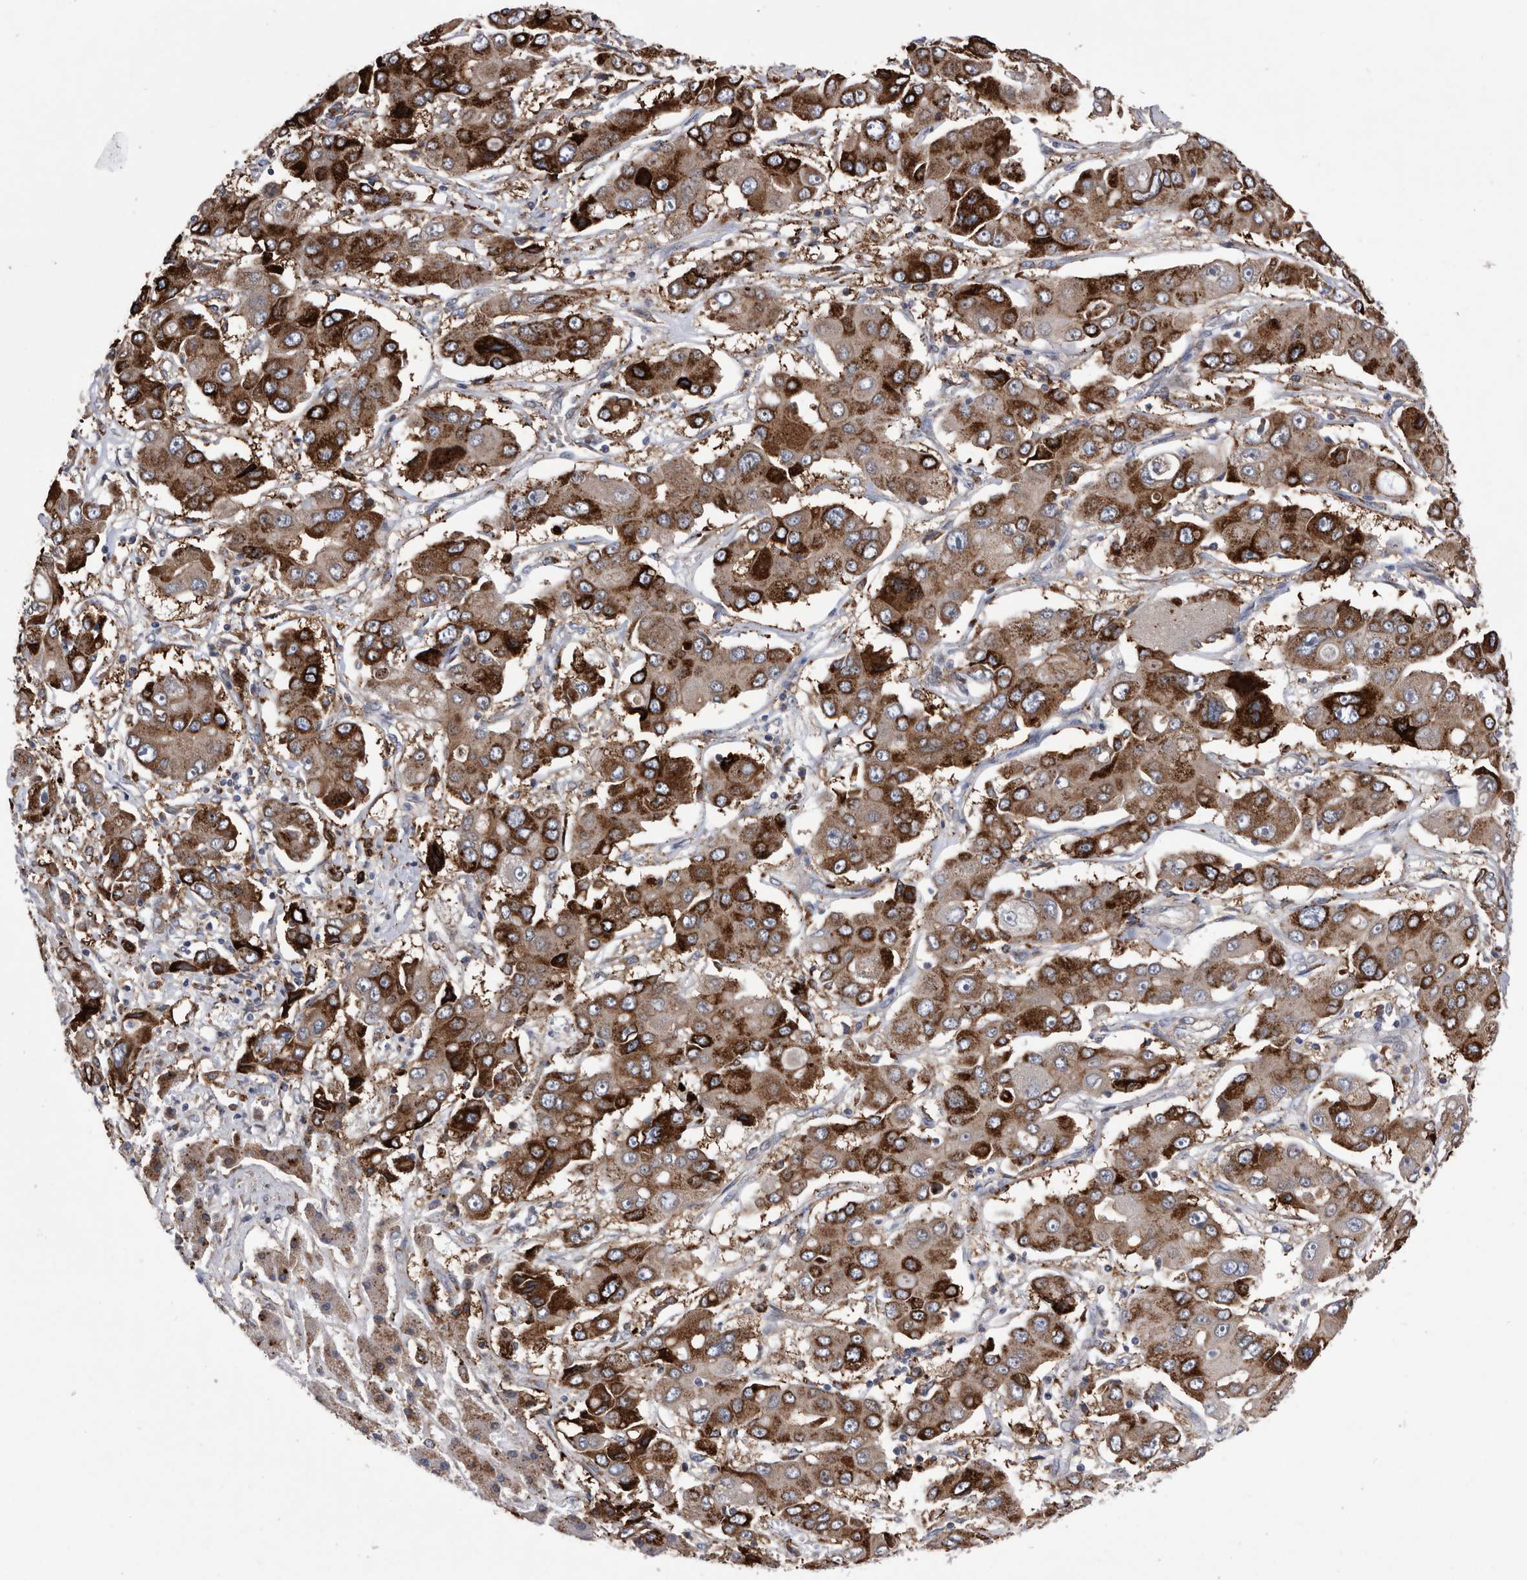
{"staining": {"intensity": "strong", "quantity": ">75%", "location": "cytoplasmic/membranous"}, "tissue": "liver cancer", "cell_type": "Tumor cells", "image_type": "cancer", "snomed": [{"axis": "morphology", "description": "Cholangiocarcinoma"}, {"axis": "topography", "description": "Liver"}], "caption": "Liver cholangiocarcinoma stained with DAB immunohistochemistry reveals high levels of strong cytoplasmic/membranous expression in about >75% of tumor cells.", "gene": "BAIAP3", "patient": {"sex": "male", "age": 67}}